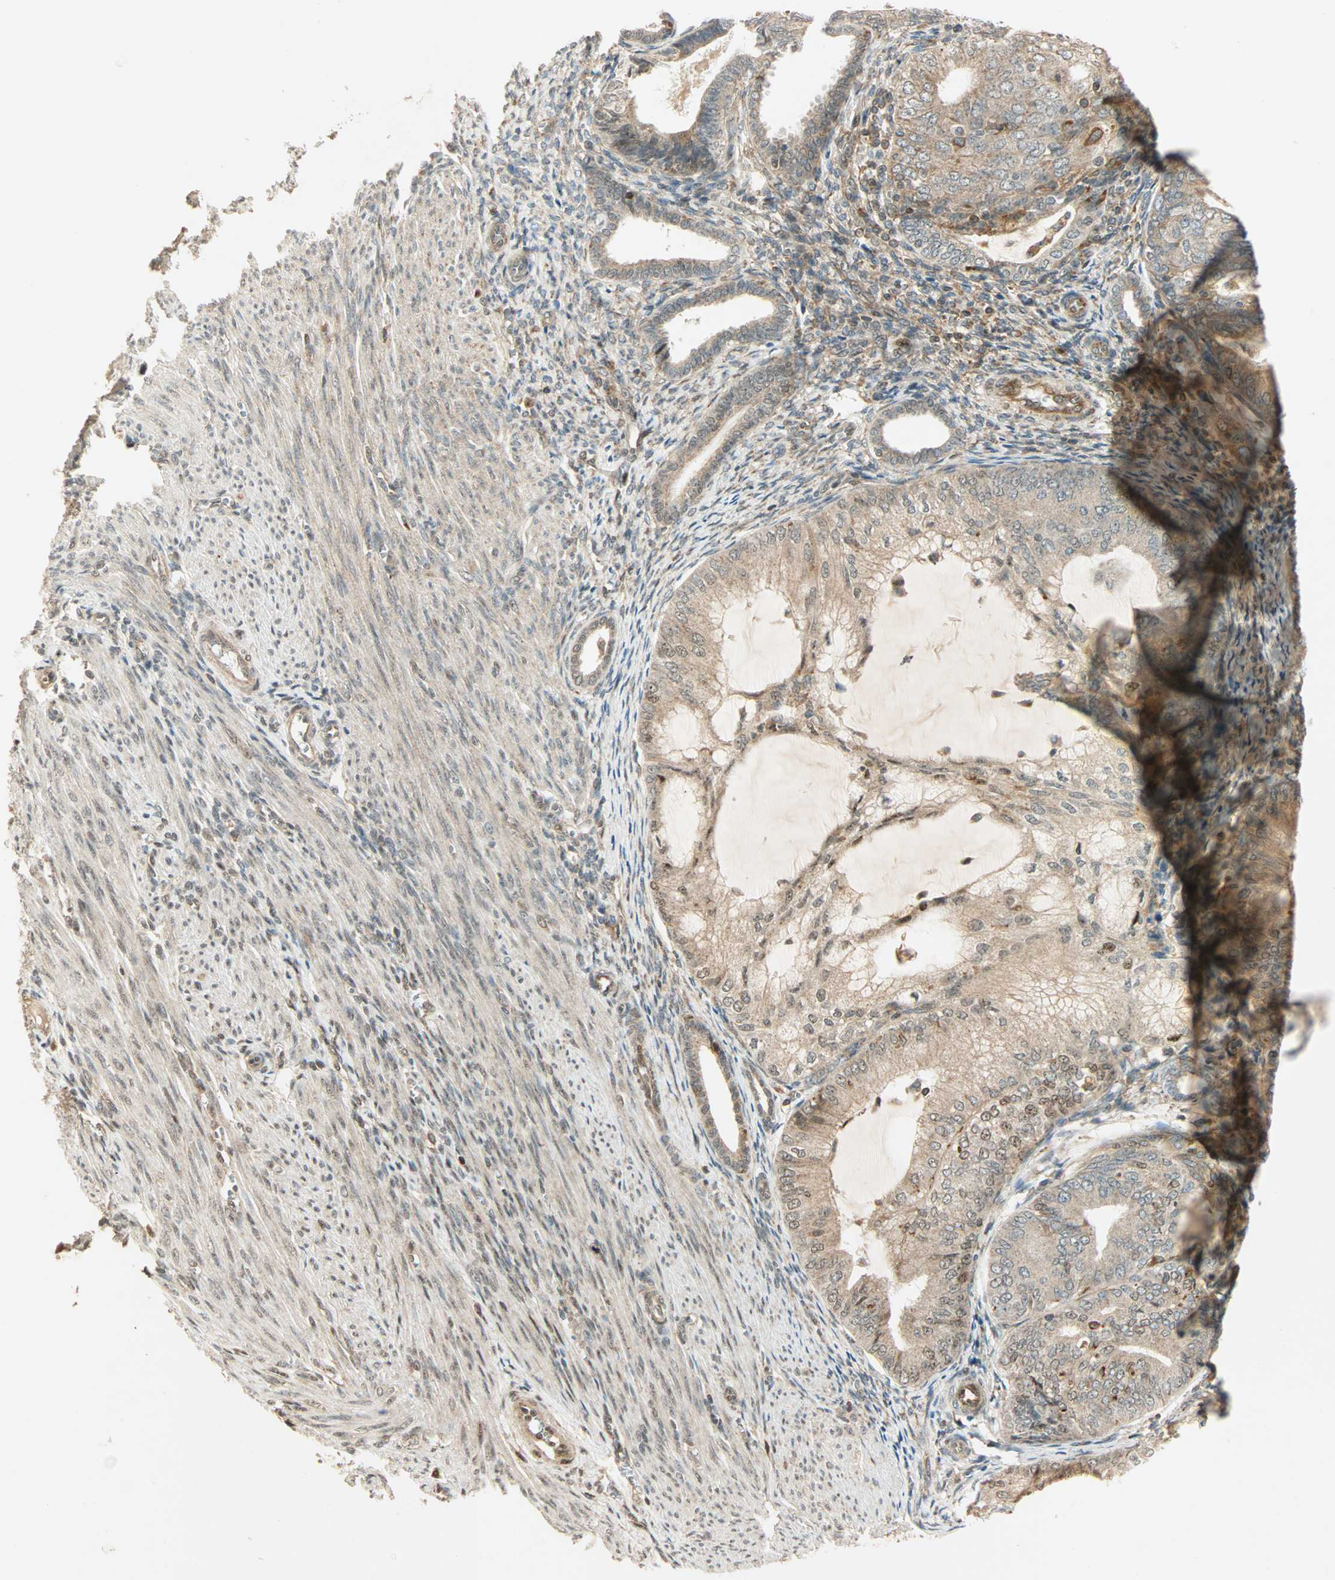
{"staining": {"intensity": "moderate", "quantity": ">75%", "location": "cytoplasmic/membranous,nuclear"}, "tissue": "endometrial cancer", "cell_type": "Tumor cells", "image_type": "cancer", "snomed": [{"axis": "morphology", "description": "Adenocarcinoma, NOS"}, {"axis": "topography", "description": "Endometrium"}], "caption": "This is a micrograph of IHC staining of adenocarcinoma (endometrial), which shows moderate positivity in the cytoplasmic/membranous and nuclear of tumor cells.", "gene": "PNPLA6", "patient": {"sex": "female", "age": 81}}